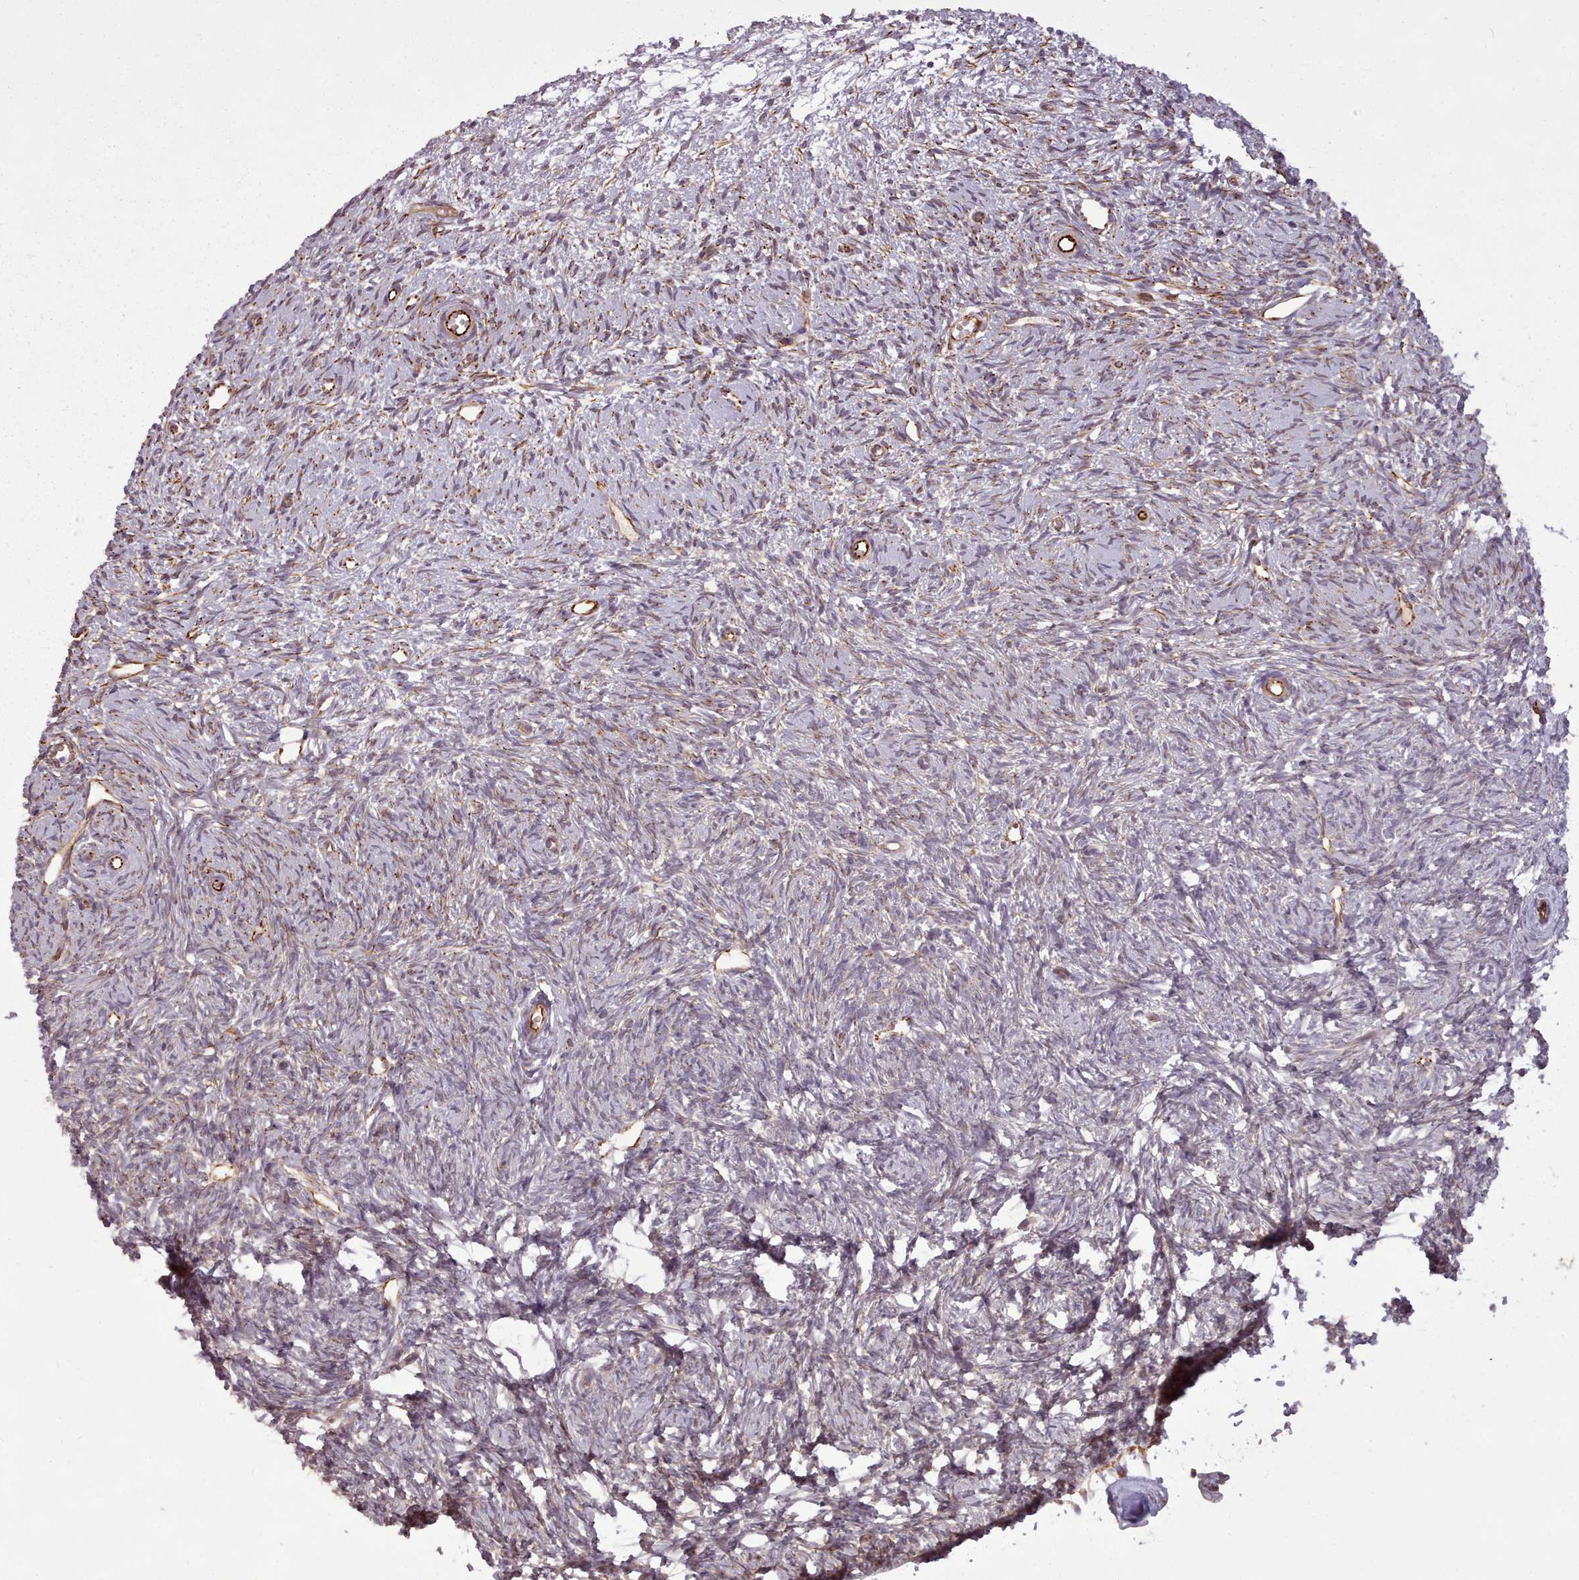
{"staining": {"intensity": "weak", "quantity": ">75%", "location": "cytoplasmic/membranous"}, "tissue": "ovary", "cell_type": "Follicle cells", "image_type": "normal", "snomed": [{"axis": "morphology", "description": "Normal tissue, NOS"}, {"axis": "topography", "description": "Ovary"}], "caption": "Ovary stained with immunohistochemistry displays weak cytoplasmic/membranous positivity in approximately >75% of follicle cells.", "gene": "GBGT1", "patient": {"sex": "female", "age": 51}}